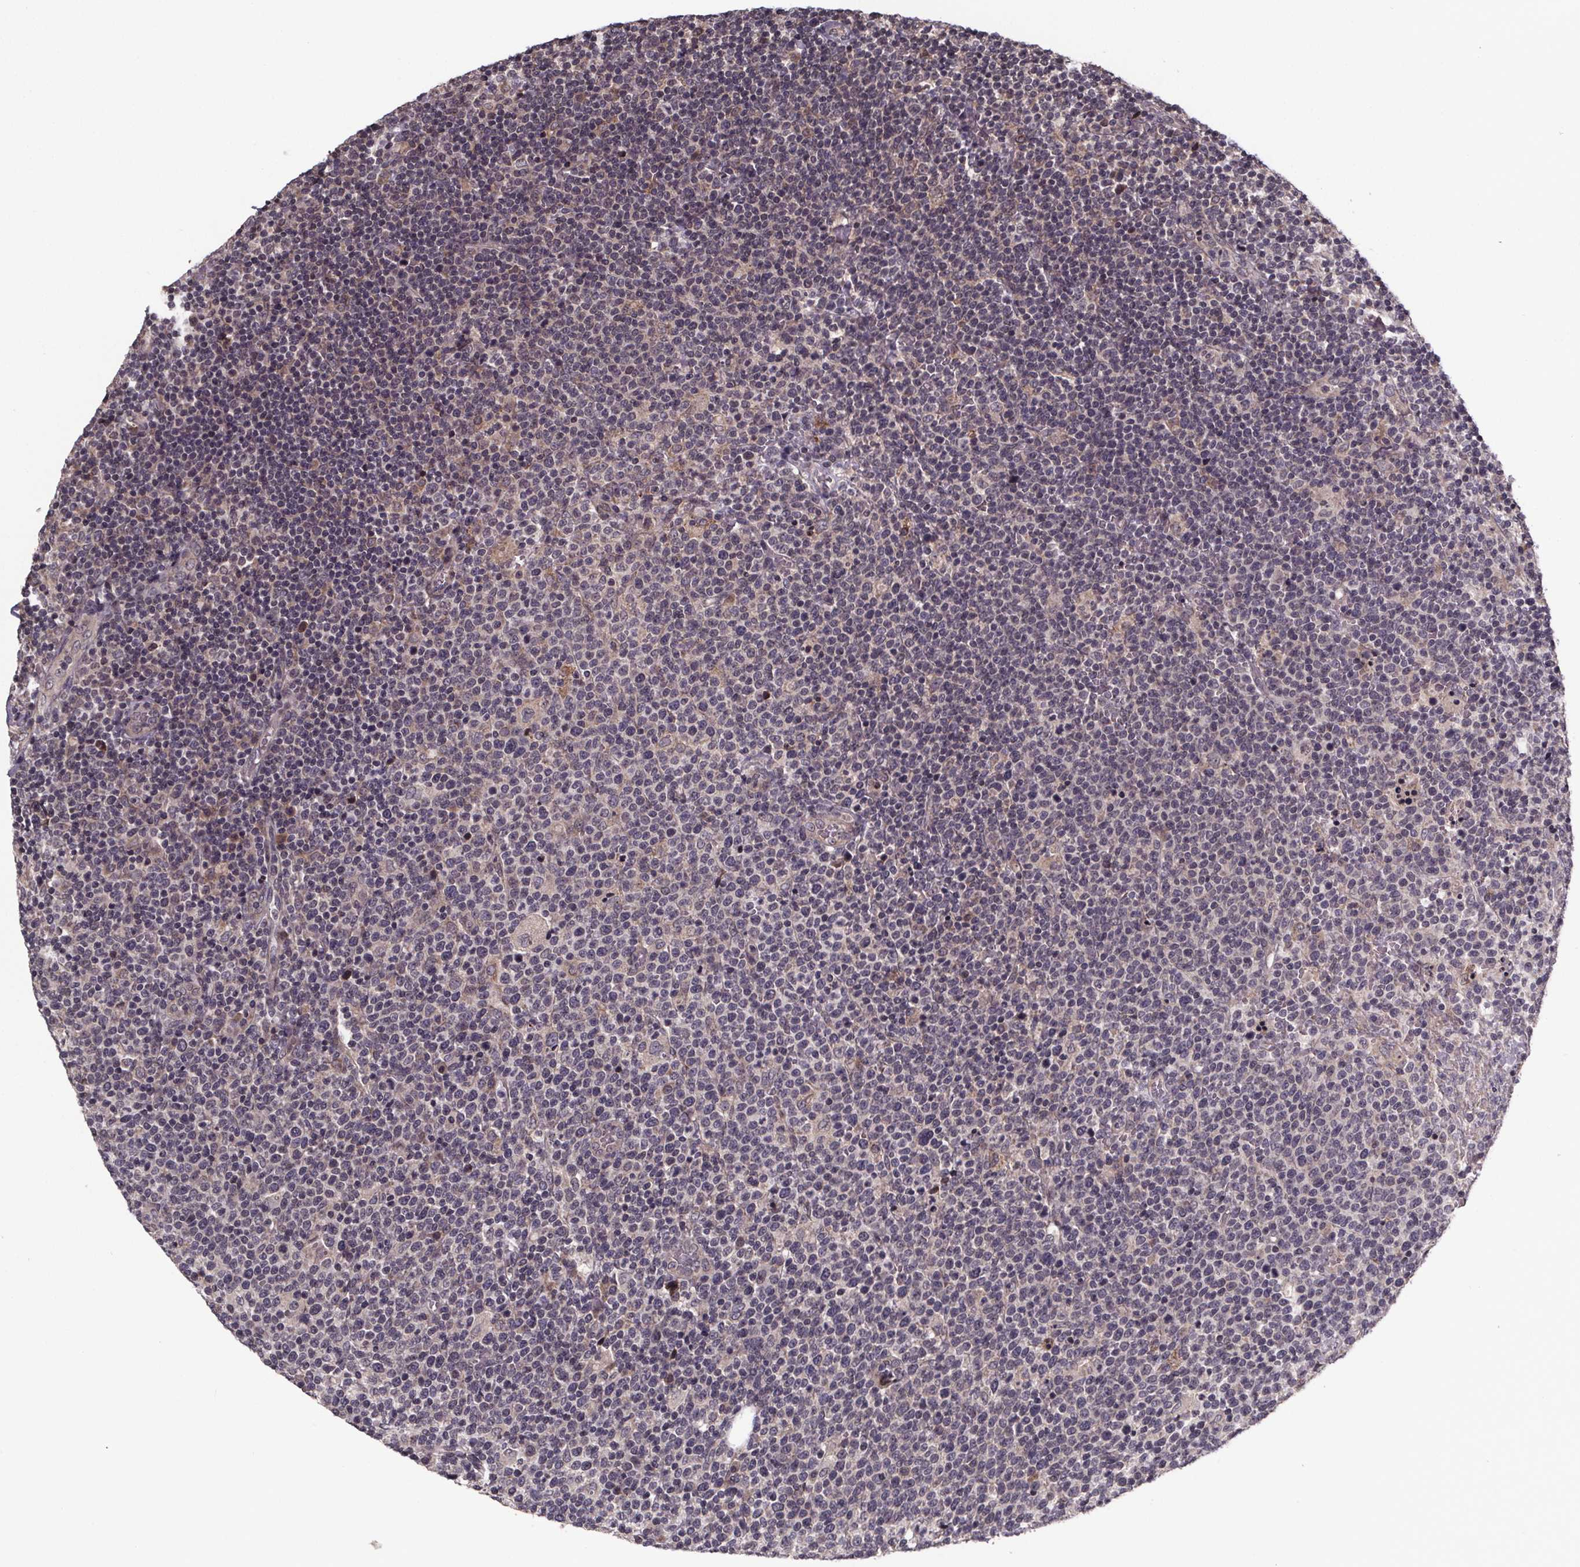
{"staining": {"intensity": "weak", "quantity": "25%-75%", "location": "cytoplasmic/membranous"}, "tissue": "lymphoma", "cell_type": "Tumor cells", "image_type": "cancer", "snomed": [{"axis": "morphology", "description": "Malignant lymphoma, non-Hodgkin's type, High grade"}, {"axis": "topography", "description": "Lymph node"}], "caption": "This micrograph demonstrates IHC staining of high-grade malignant lymphoma, non-Hodgkin's type, with low weak cytoplasmic/membranous expression in approximately 25%-75% of tumor cells.", "gene": "SAT1", "patient": {"sex": "male", "age": 61}}